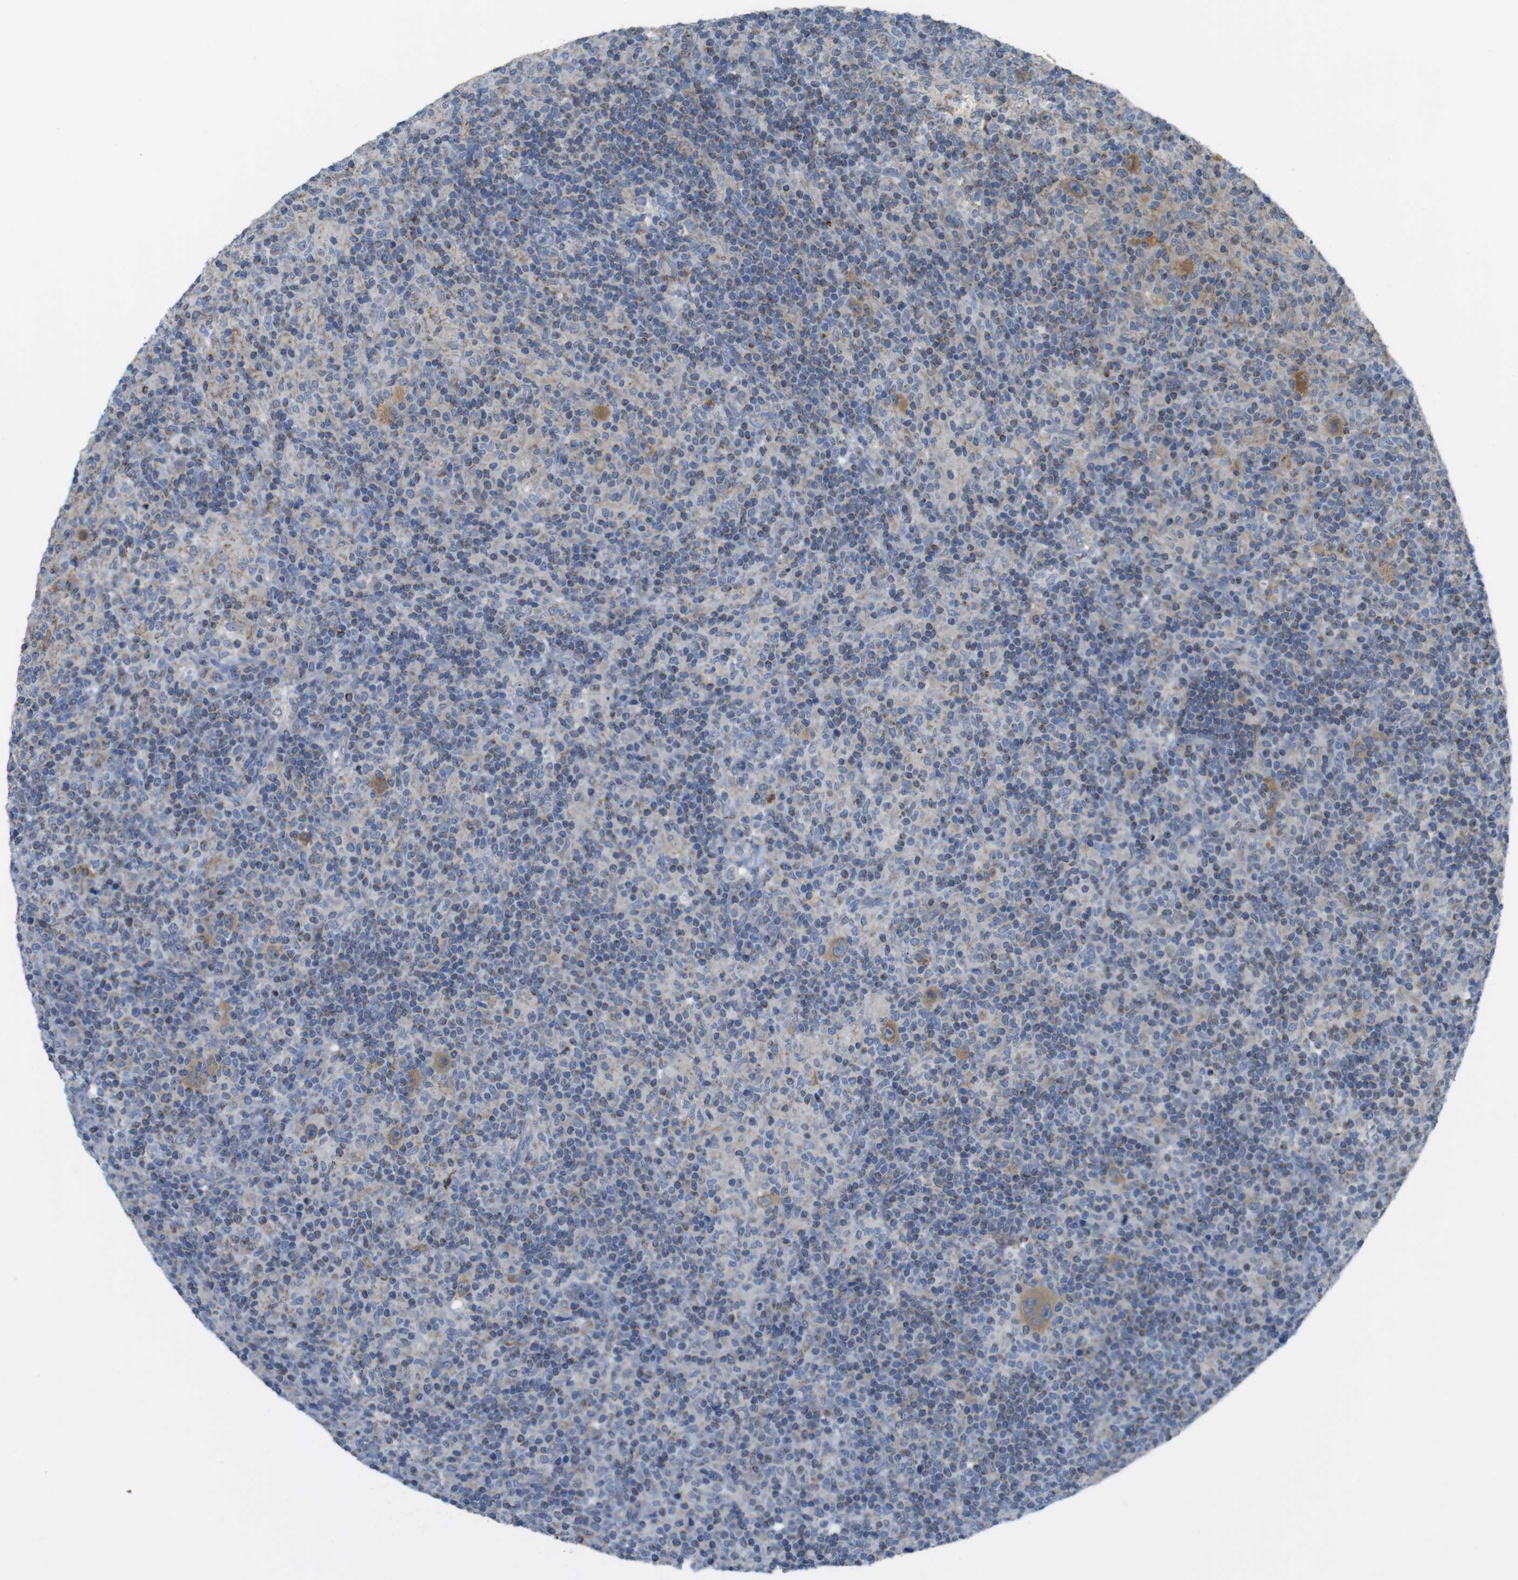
{"staining": {"intensity": "weak", "quantity": "<25%", "location": "cytoplasmic/membranous"}, "tissue": "lymphoma", "cell_type": "Tumor cells", "image_type": "cancer", "snomed": [{"axis": "morphology", "description": "Hodgkin's disease, NOS"}, {"axis": "topography", "description": "Lymph node"}], "caption": "Immunohistochemistry (IHC) photomicrograph of human Hodgkin's disease stained for a protein (brown), which displays no staining in tumor cells.", "gene": "GRIK2", "patient": {"sex": "male", "age": 70}}